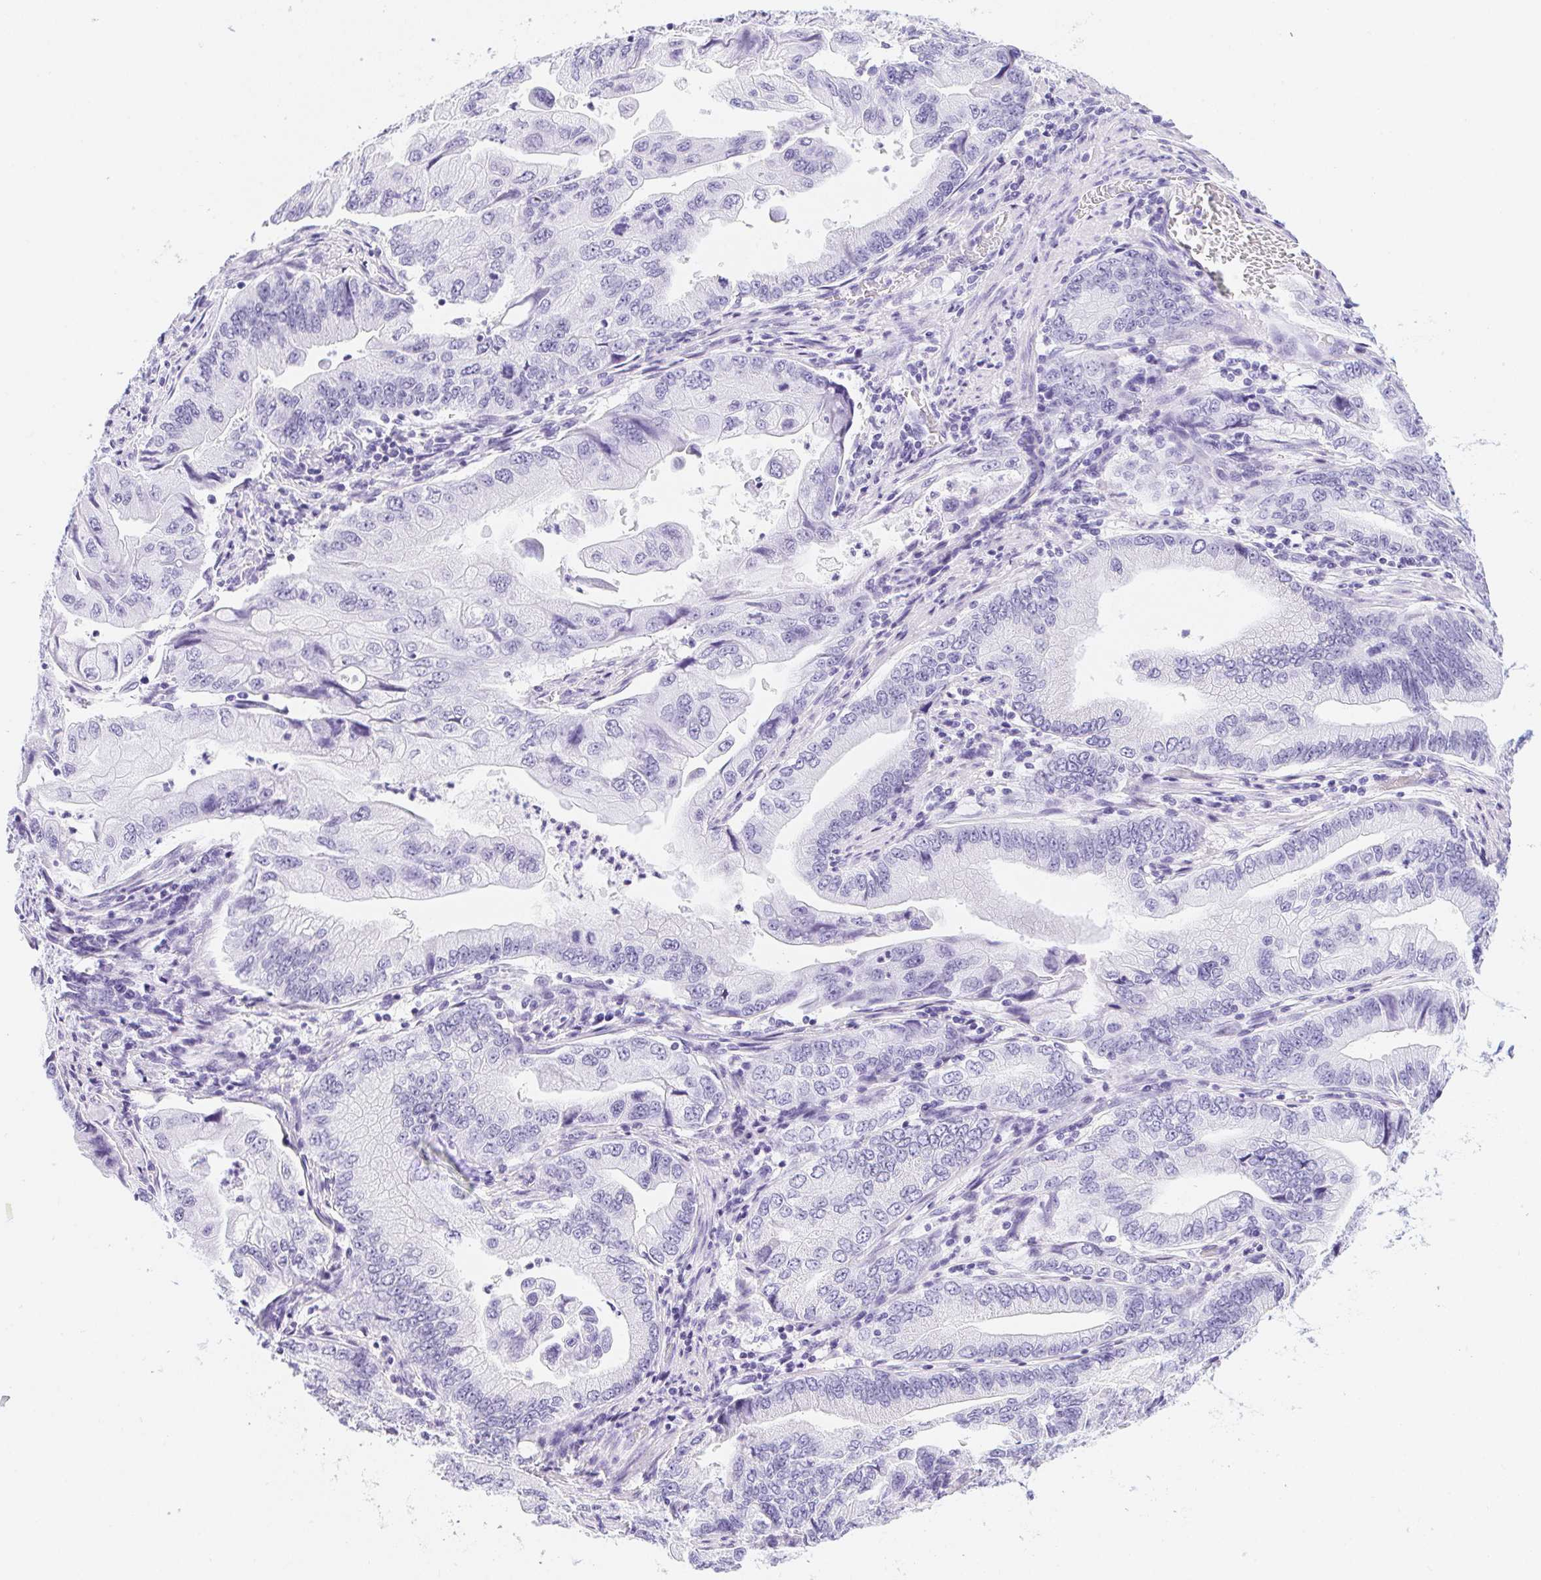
{"staining": {"intensity": "negative", "quantity": "none", "location": "none"}, "tissue": "stomach cancer", "cell_type": "Tumor cells", "image_type": "cancer", "snomed": [{"axis": "morphology", "description": "Adenocarcinoma, NOS"}, {"axis": "topography", "description": "Pancreas"}, {"axis": "topography", "description": "Stomach, upper"}], "caption": "The histopathology image shows no staining of tumor cells in adenocarcinoma (stomach).", "gene": "HELLS", "patient": {"sex": "male", "age": 77}}